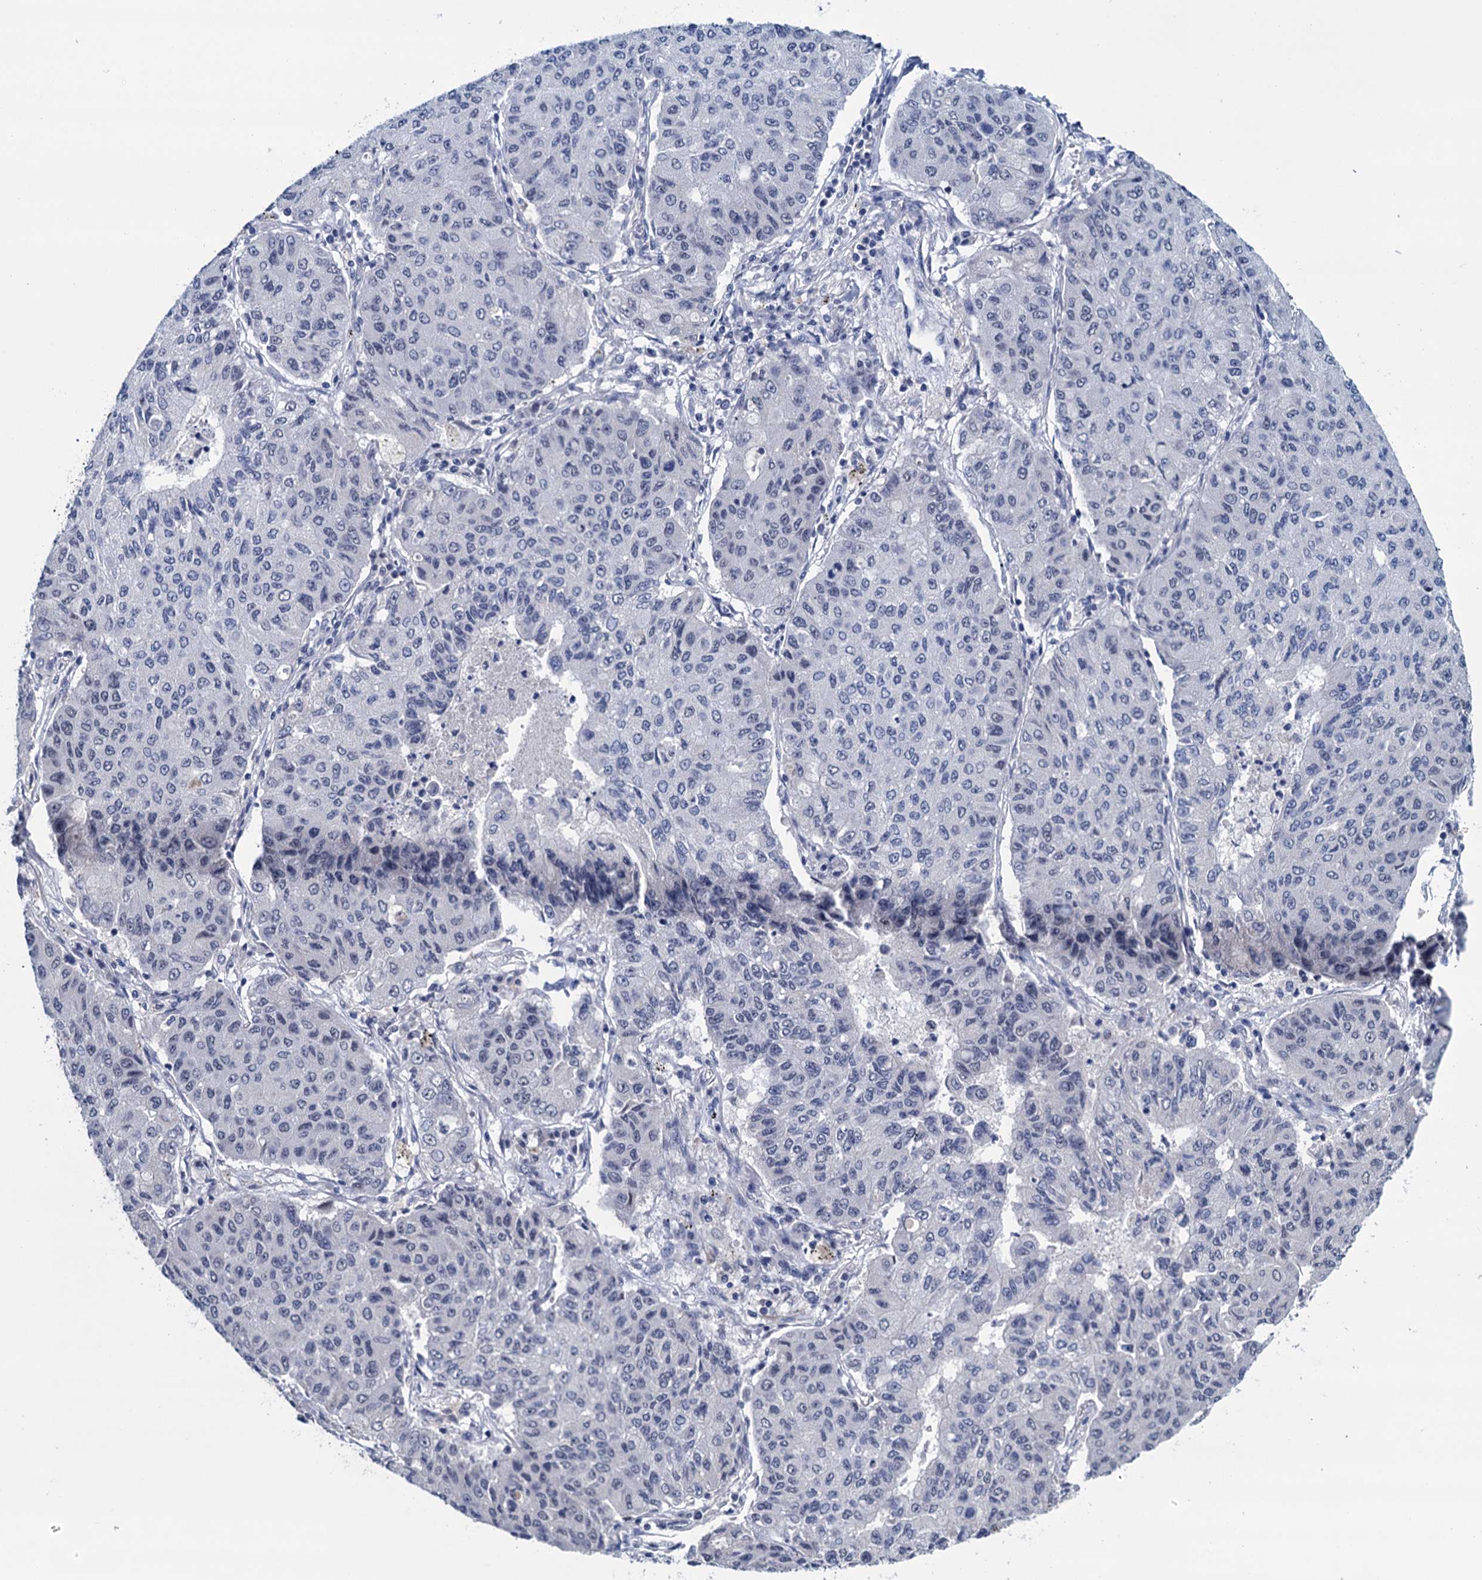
{"staining": {"intensity": "negative", "quantity": "none", "location": "none"}, "tissue": "lung cancer", "cell_type": "Tumor cells", "image_type": "cancer", "snomed": [{"axis": "morphology", "description": "Squamous cell carcinoma, NOS"}, {"axis": "topography", "description": "Lung"}], "caption": "Lung cancer (squamous cell carcinoma) stained for a protein using immunohistochemistry (IHC) displays no expression tumor cells.", "gene": "FNBP4", "patient": {"sex": "male", "age": 74}}